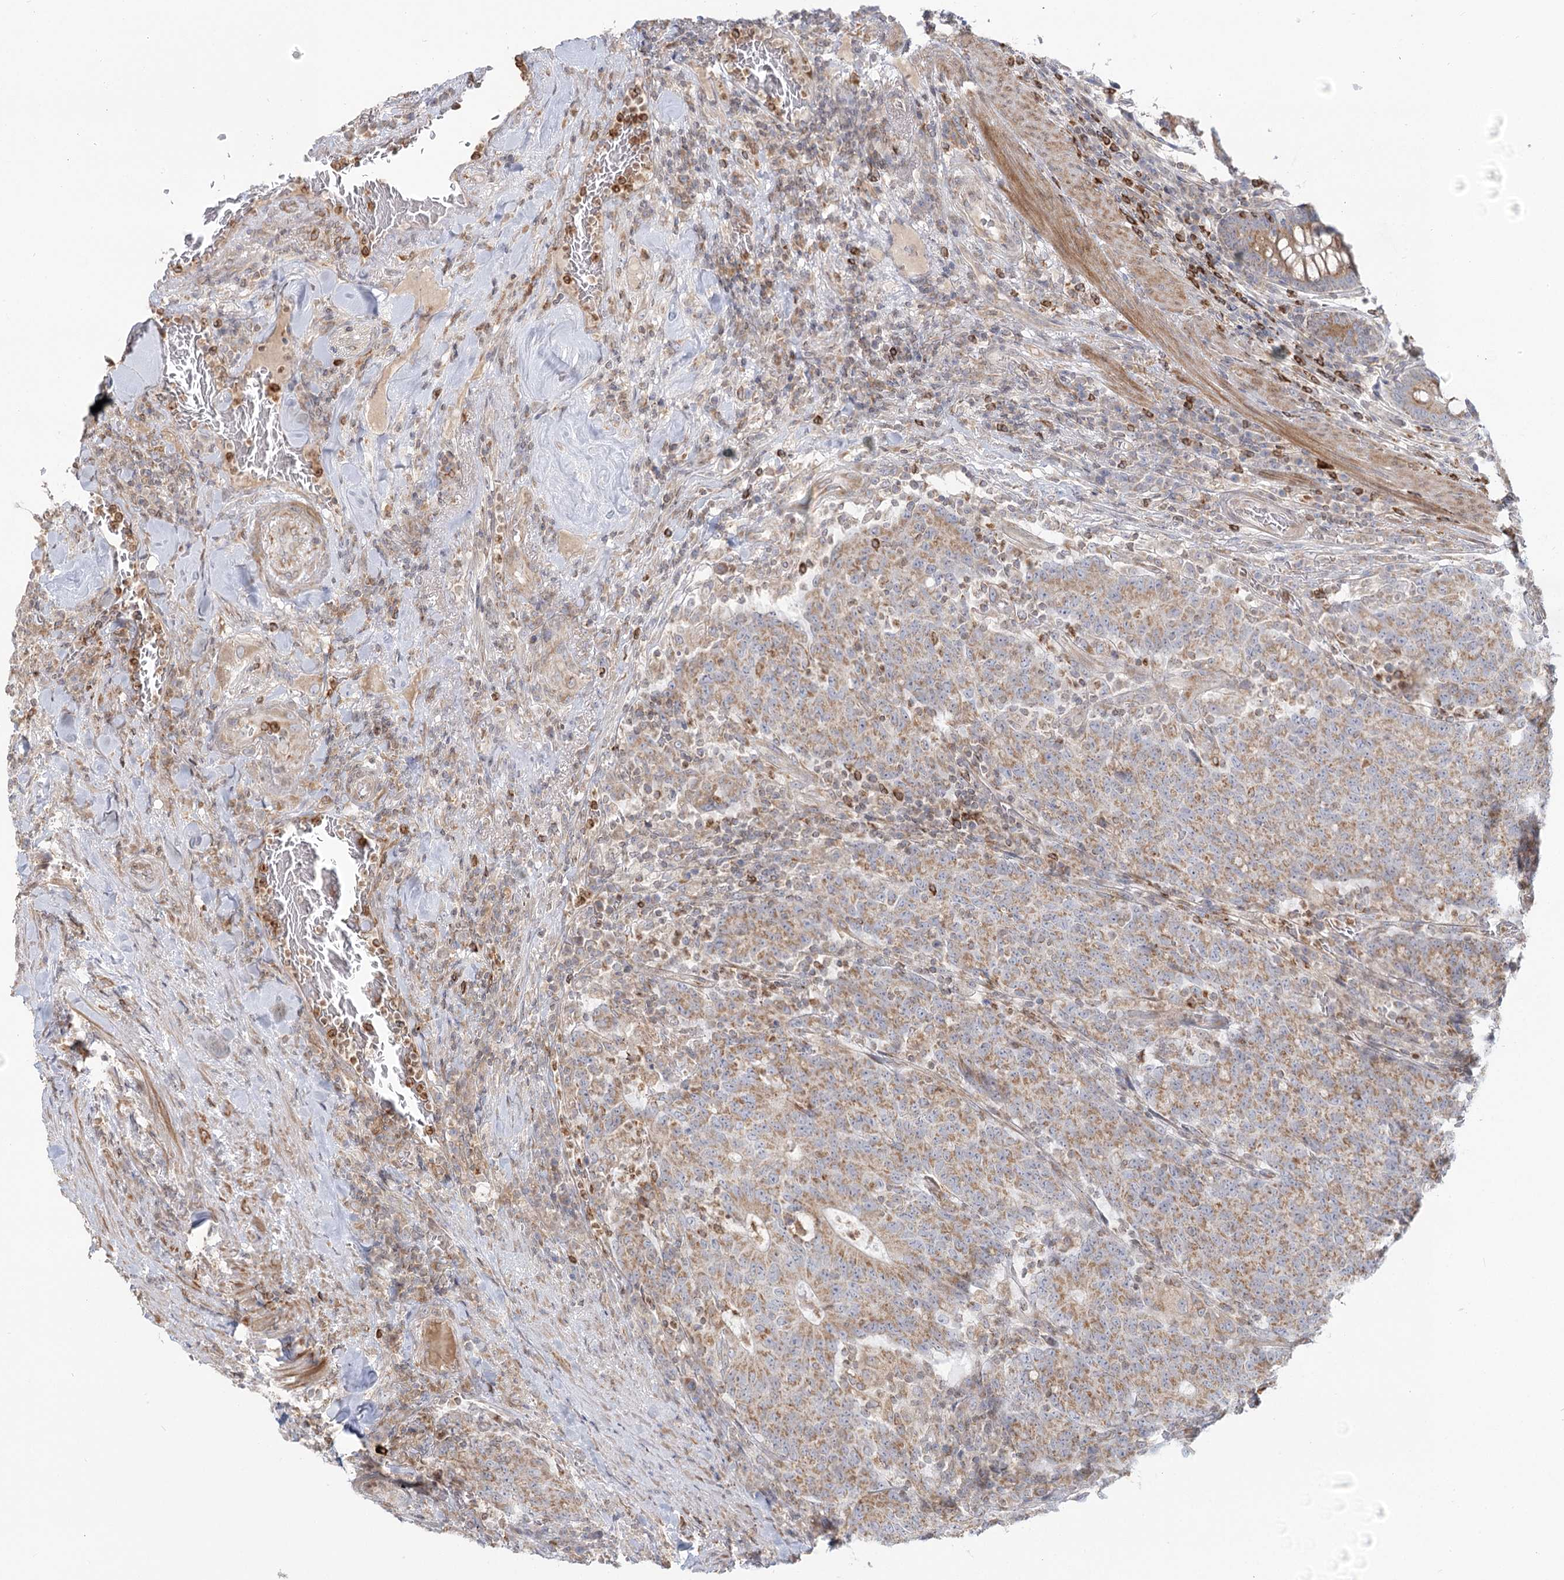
{"staining": {"intensity": "moderate", "quantity": ">75%", "location": "cytoplasmic/membranous"}, "tissue": "colorectal cancer", "cell_type": "Tumor cells", "image_type": "cancer", "snomed": [{"axis": "morphology", "description": "Normal tissue, NOS"}, {"axis": "morphology", "description": "Adenocarcinoma, NOS"}, {"axis": "topography", "description": "Colon"}], "caption": "This image displays IHC staining of human adenocarcinoma (colorectal), with medium moderate cytoplasmic/membranous expression in approximately >75% of tumor cells.", "gene": "MTMR3", "patient": {"sex": "female", "age": 75}}